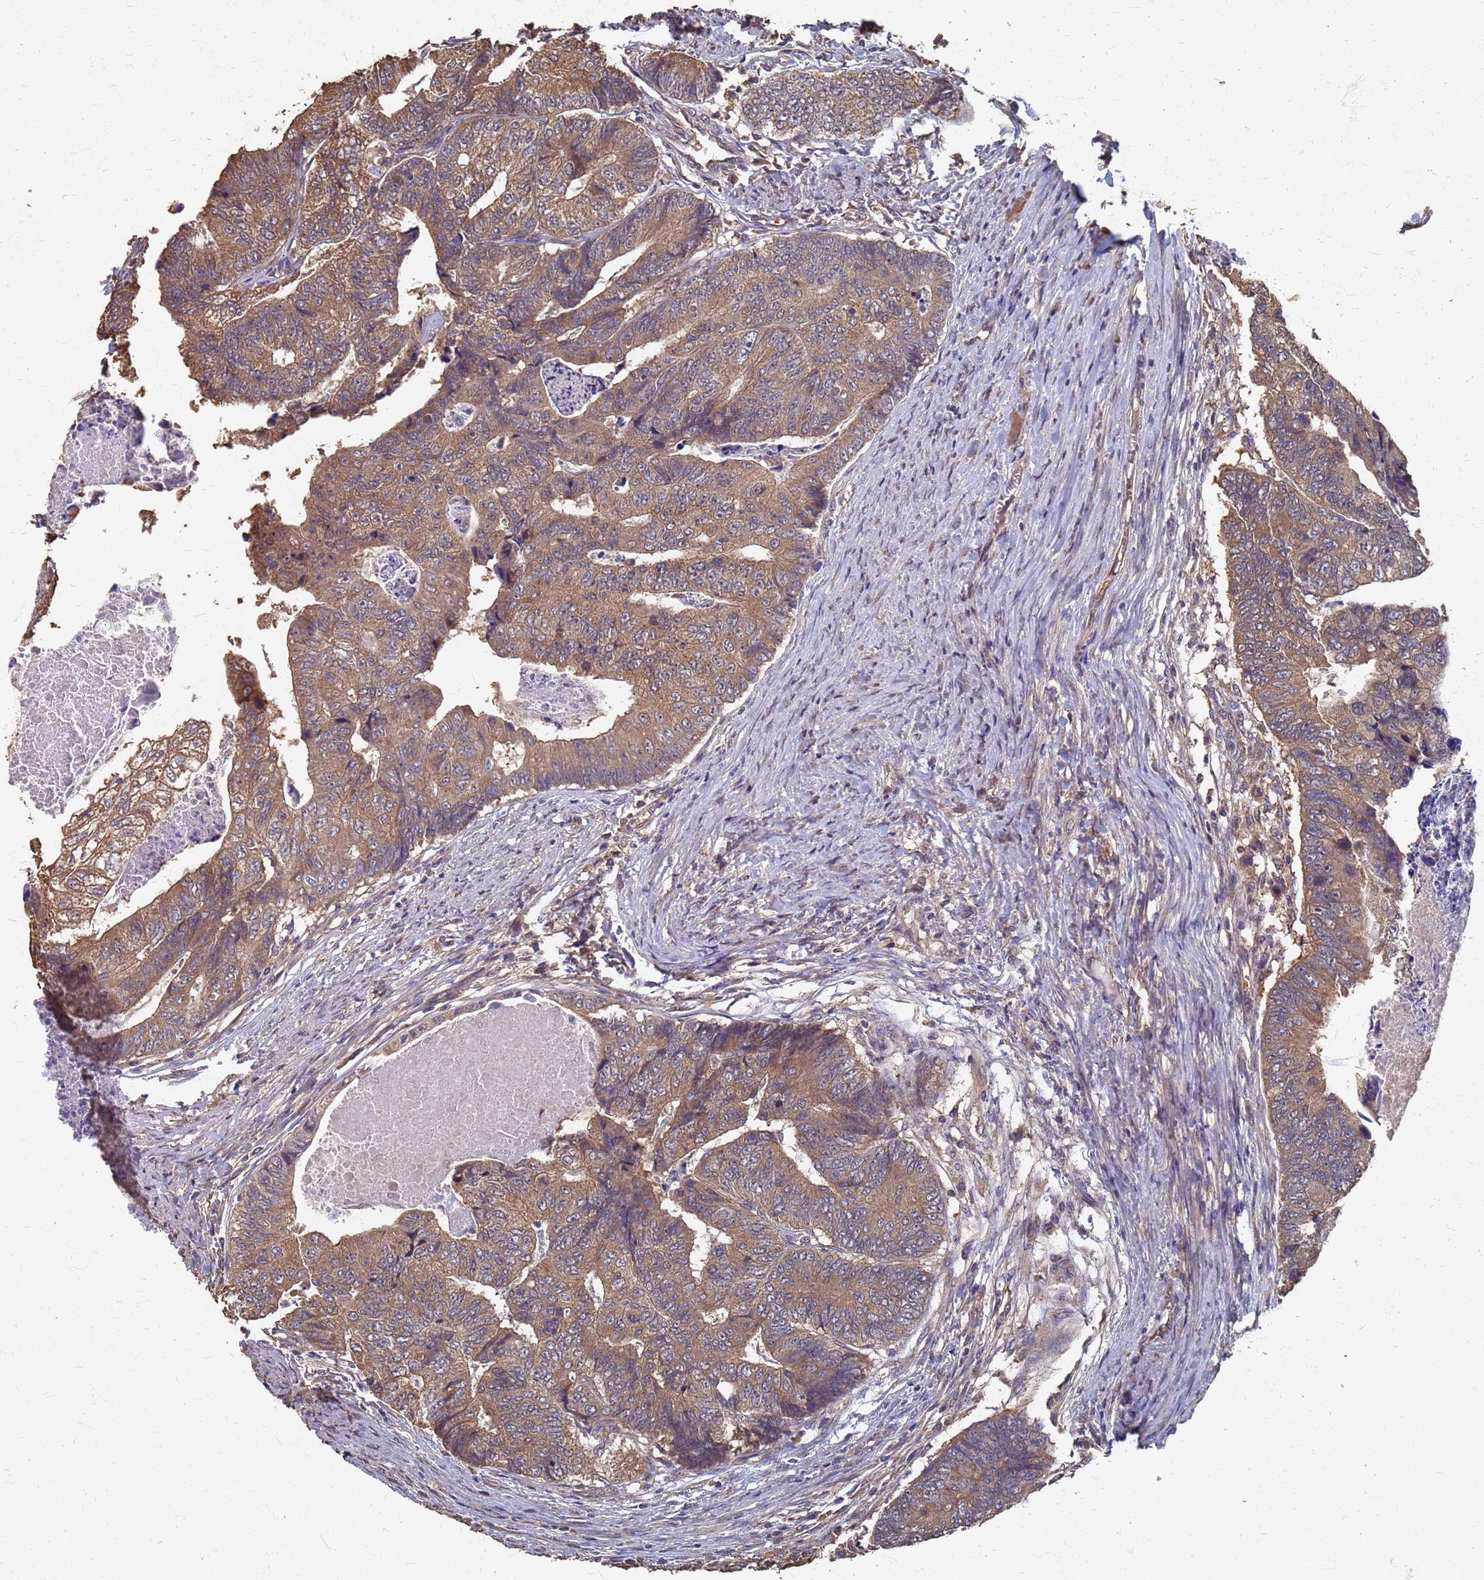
{"staining": {"intensity": "moderate", "quantity": ">75%", "location": "cytoplasmic/membranous"}, "tissue": "colorectal cancer", "cell_type": "Tumor cells", "image_type": "cancer", "snomed": [{"axis": "morphology", "description": "Adenocarcinoma, NOS"}, {"axis": "topography", "description": "Colon"}], "caption": "DAB immunohistochemical staining of colorectal adenocarcinoma reveals moderate cytoplasmic/membranous protein positivity in approximately >75% of tumor cells.", "gene": "DPH5", "patient": {"sex": "female", "age": 67}}